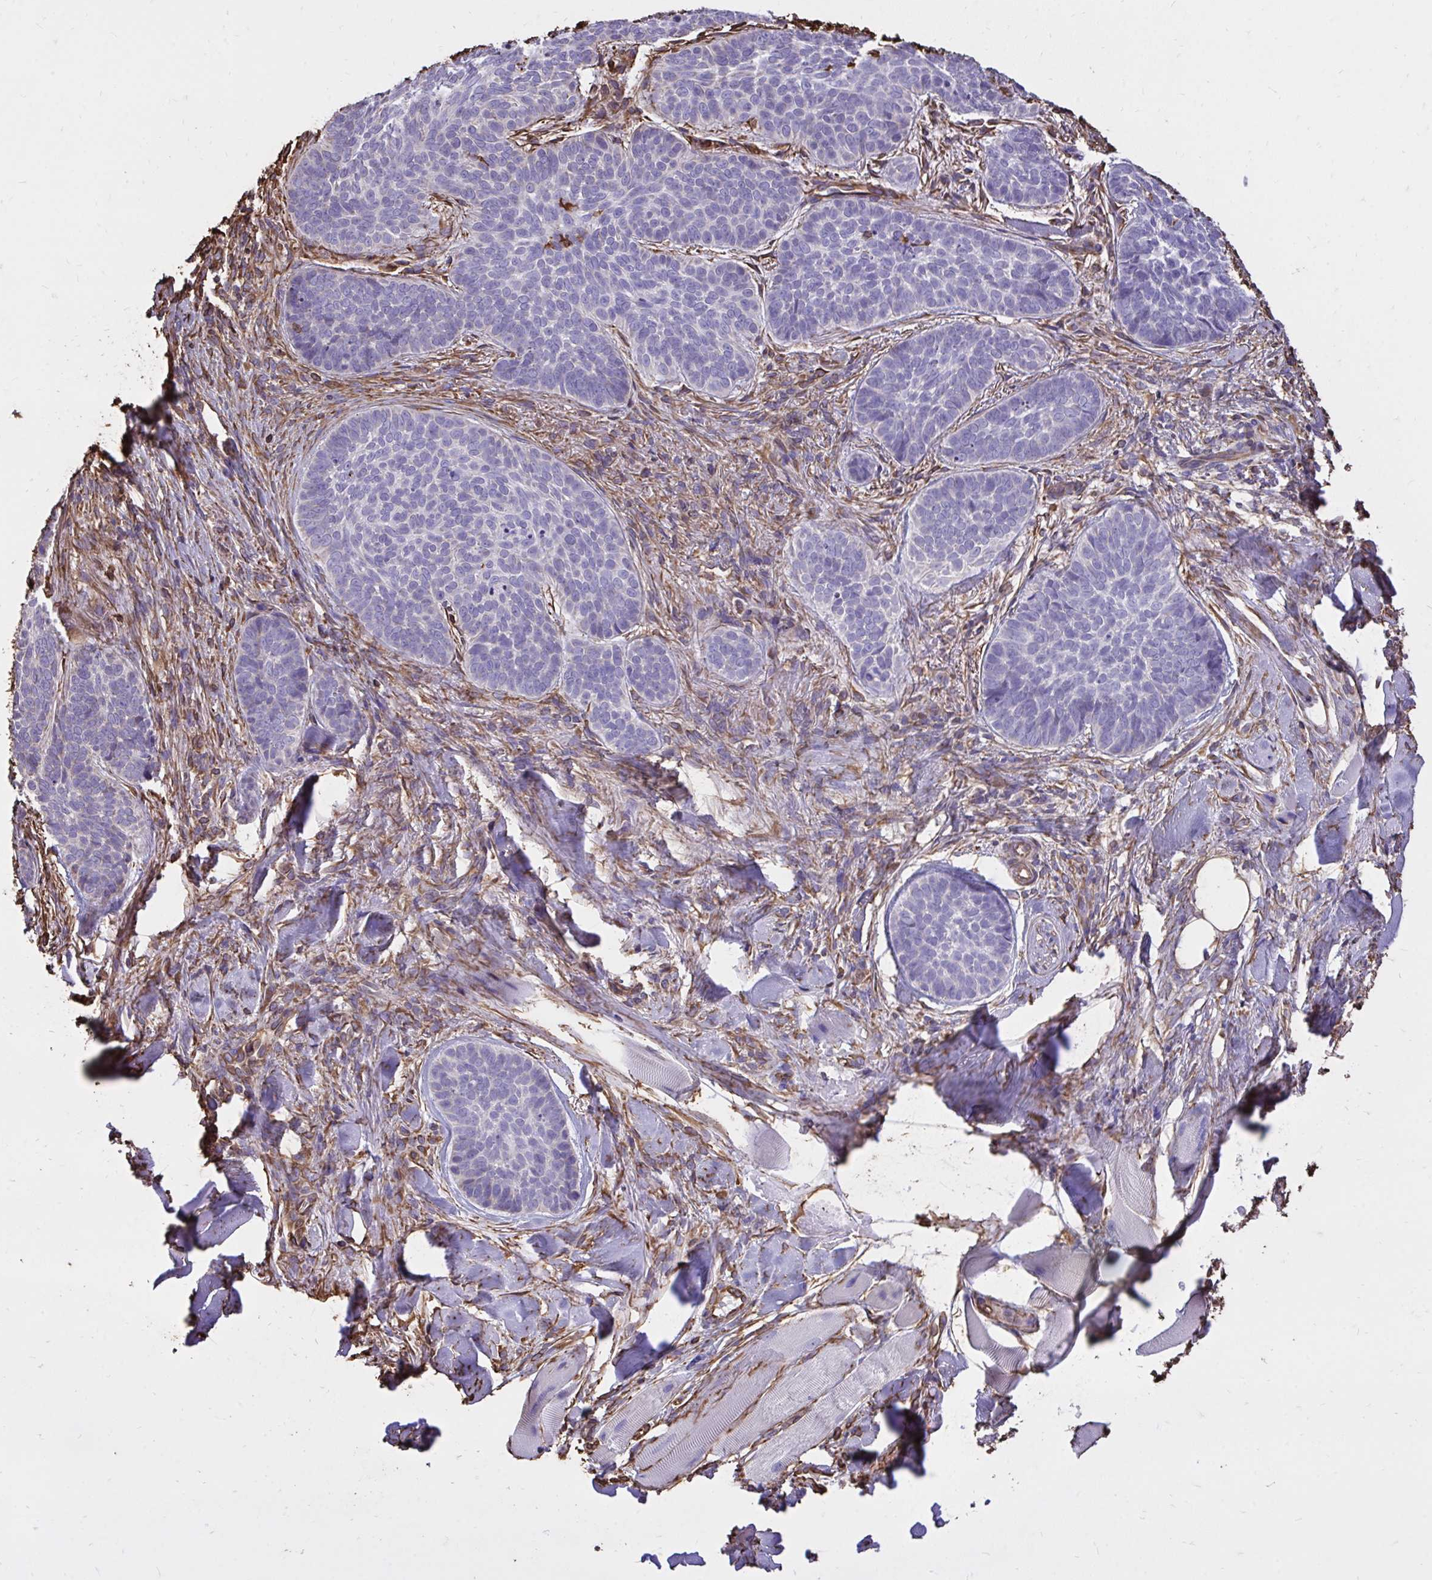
{"staining": {"intensity": "negative", "quantity": "none", "location": "none"}, "tissue": "skin cancer", "cell_type": "Tumor cells", "image_type": "cancer", "snomed": [{"axis": "morphology", "description": "Basal cell carcinoma"}, {"axis": "topography", "description": "Skin"}, {"axis": "topography", "description": "Skin of nose"}], "caption": "Micrograph shows no significant protein staining in tumor cells of skin cancer (basal cell carcinoma).", "gene": "RNF103", "patient": {"sex": "female", "age": 81}}